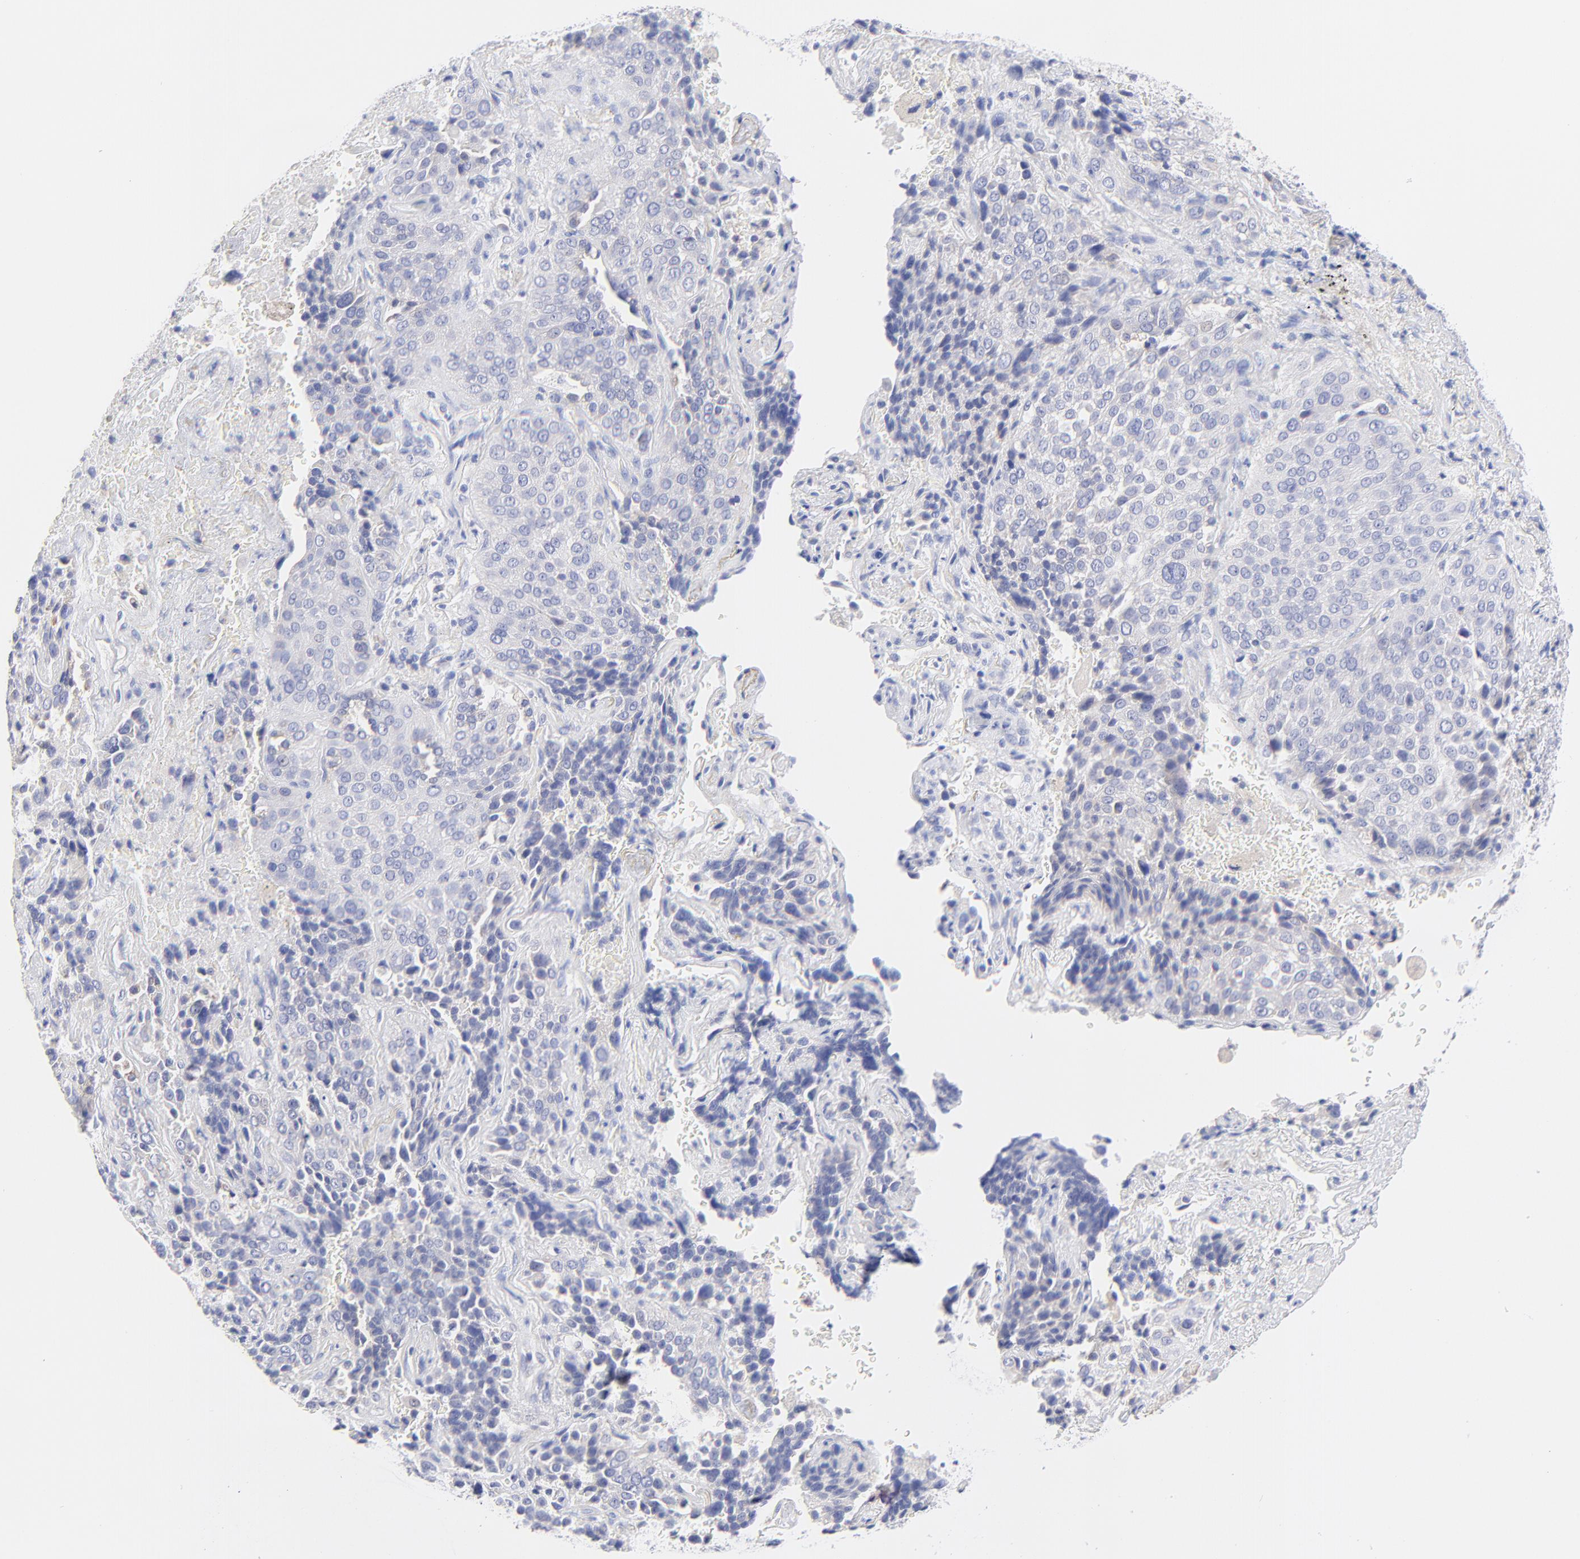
{"staining": {"intensity": "negative", "quantity": "none", "location": "none"}, "tissue": "lung cancer", "cell_type": "Tumor cells", "image_type": "cancer", "snomed": [{"axis": "morphology", "description": "Squamous cell carcinoma, NOS"}, {"axis": "topography", "description": "Lung"}], "caption": "Immunohistochemistry of human lung cancer (squamous cell carcinoma) shows no positivity in tumor cells. (DAB (3,3'-diaminobenzidine) immunohistochemistry with hematoxylin counter stain).", "gene": "EBP", "patient": {"sex": "male", "age": 54}}